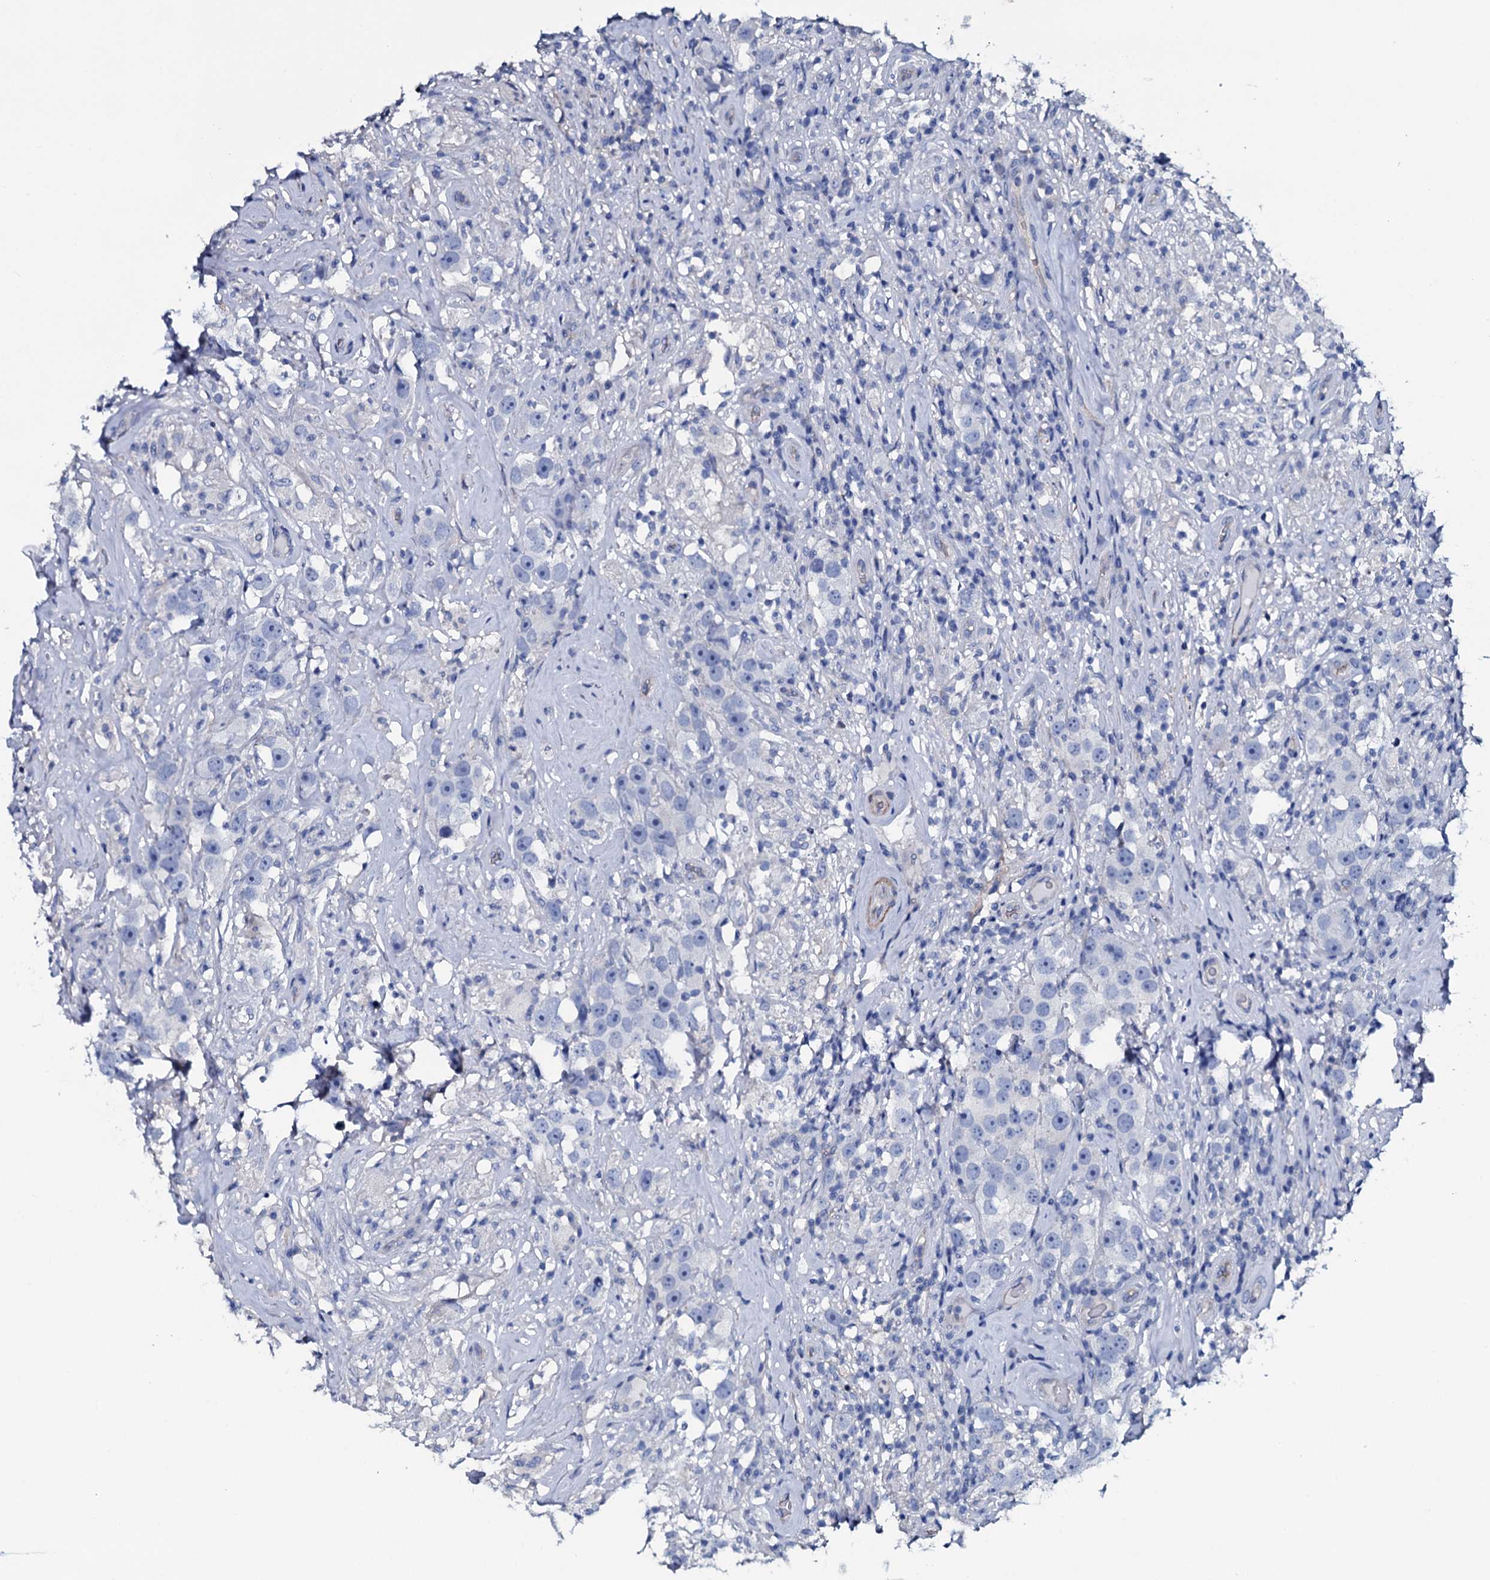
{"staining": {"intensity": "negative", "quantity": "none", "location": "none"}, "tissue": "testis cancer", "cell_type": "Tumor cells", "image_type": "cancer", "snomed": [{"axis": "morphology", "description": "Seminoma, NOS"}, {"axis": "topography", "description": "Testis"}], "caption": "This is a photomicrograph of IHC staining of testis cancer, which shows no staining in tumor cells. (Immunohistochemistry (ihc), brightfield microscopy, high magnification).", "gene": "GYS2", "patient": {"sex": "male", "age": 49}}